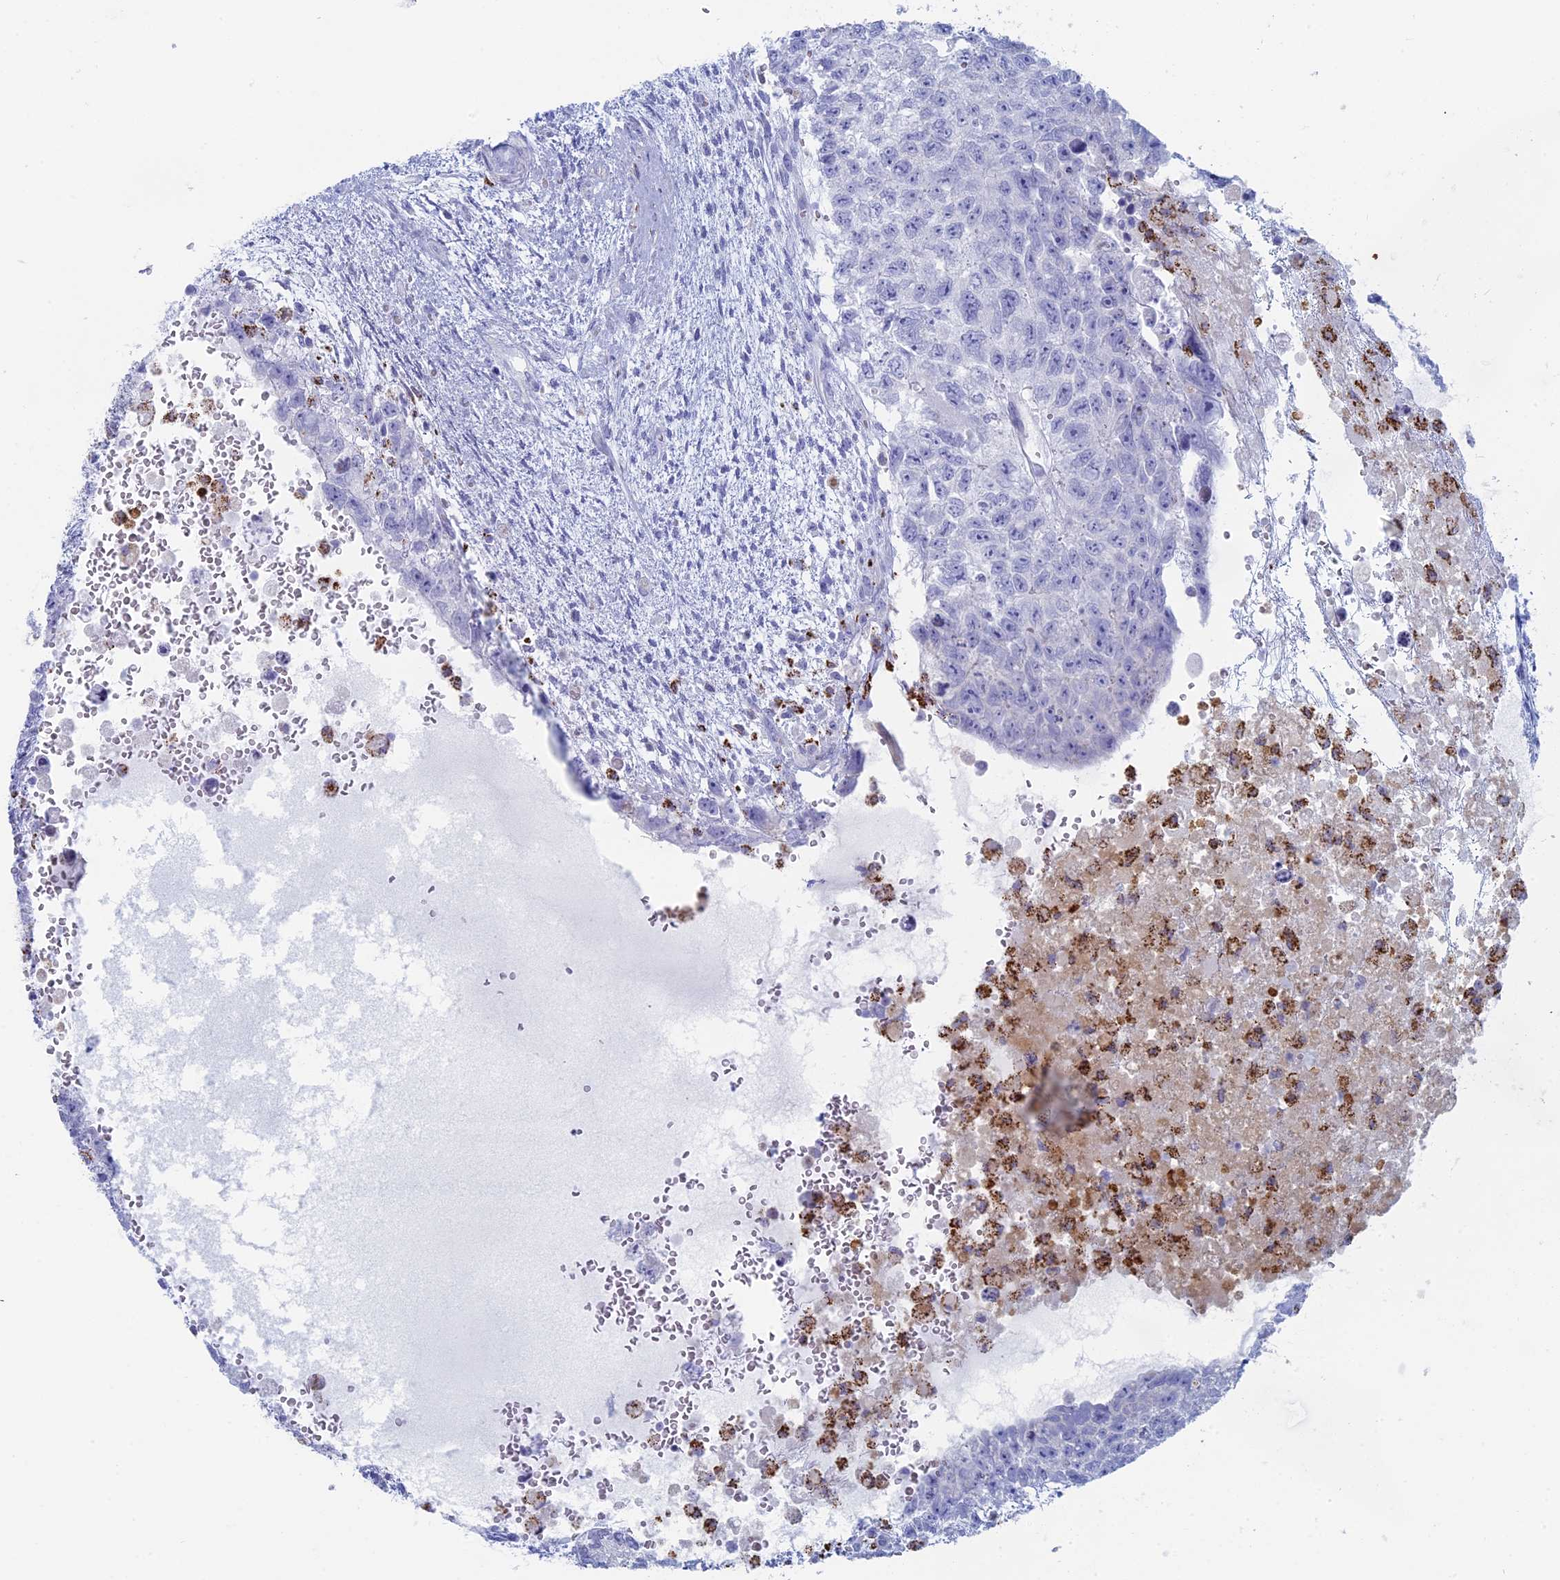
{"staining": {"intensity": "negative", "quantity": "none", "location": "none"}, "tissue": "testis cancer", "cell_type": "Tumor cells", "image_type": "cancer", "snomed": [{"axis": "morphology", "description": "Carcinoma, Embryonal, NOS"}, {"axis": "topography", "description": "Testis"}], "caption": "Human embryonal carcinoma (testis) stained for a protein using immunohistochemistry exhibits no positivity in tumor cells.", "gene": "ALMS1", "patient": {"sex": "male", "age": 26}}